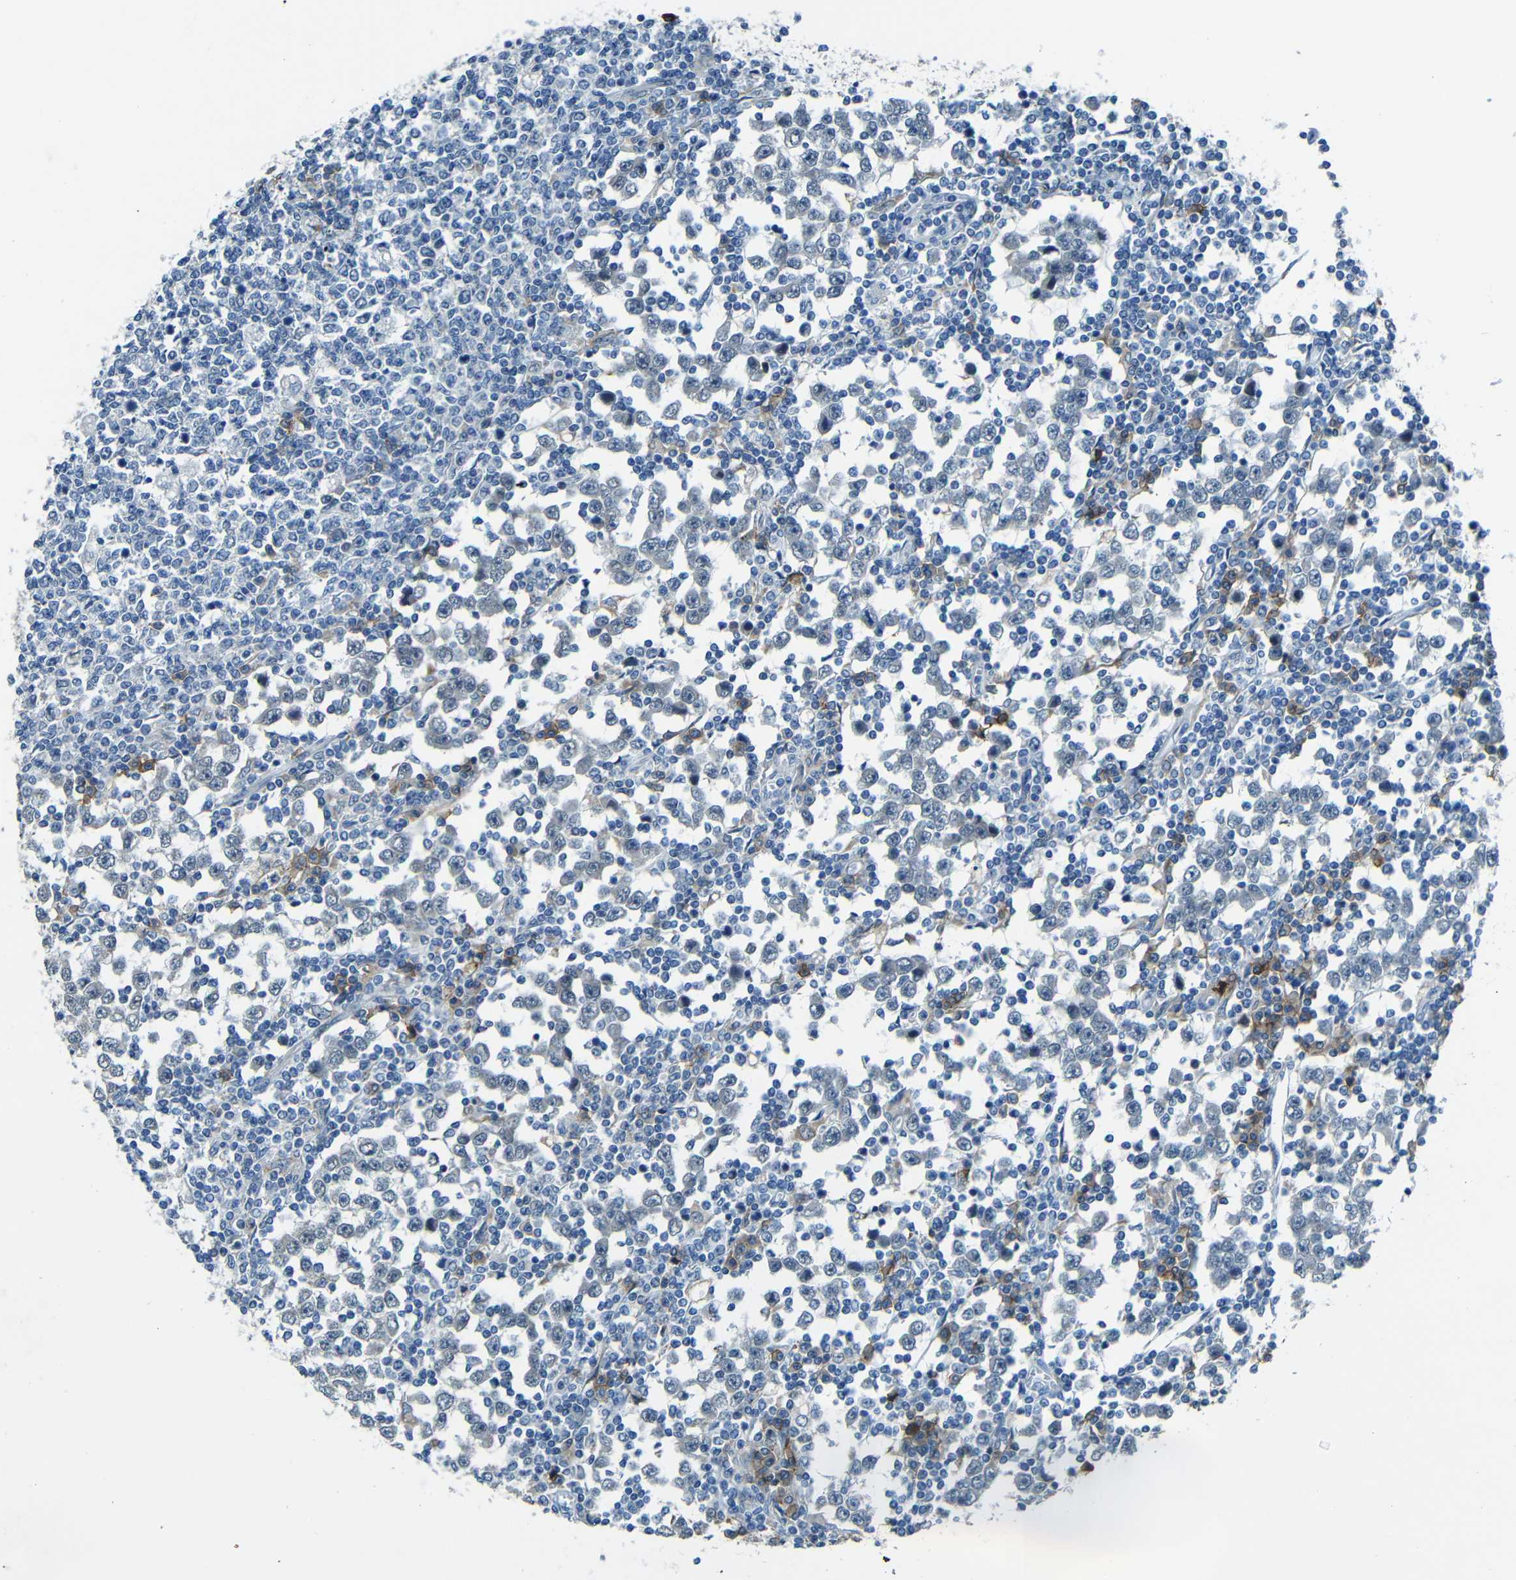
{"staining": {"intensity": "negative", "quantity": "none", "location": "none"}, "tissue": "testis cancer", "cell_type": "Tumor cells", "image_type": "cancer", "snomed": [{"axis": "morphology", "description": "Seminoma, NOS"}, {"axis": "topography", "description": "Testis"}], "caption": "Tumor cells are negative for protein expression in human testis cancer (seminoma).", "gene": "ANKRD22", "patient": {"sex": "male", "age": 65}}